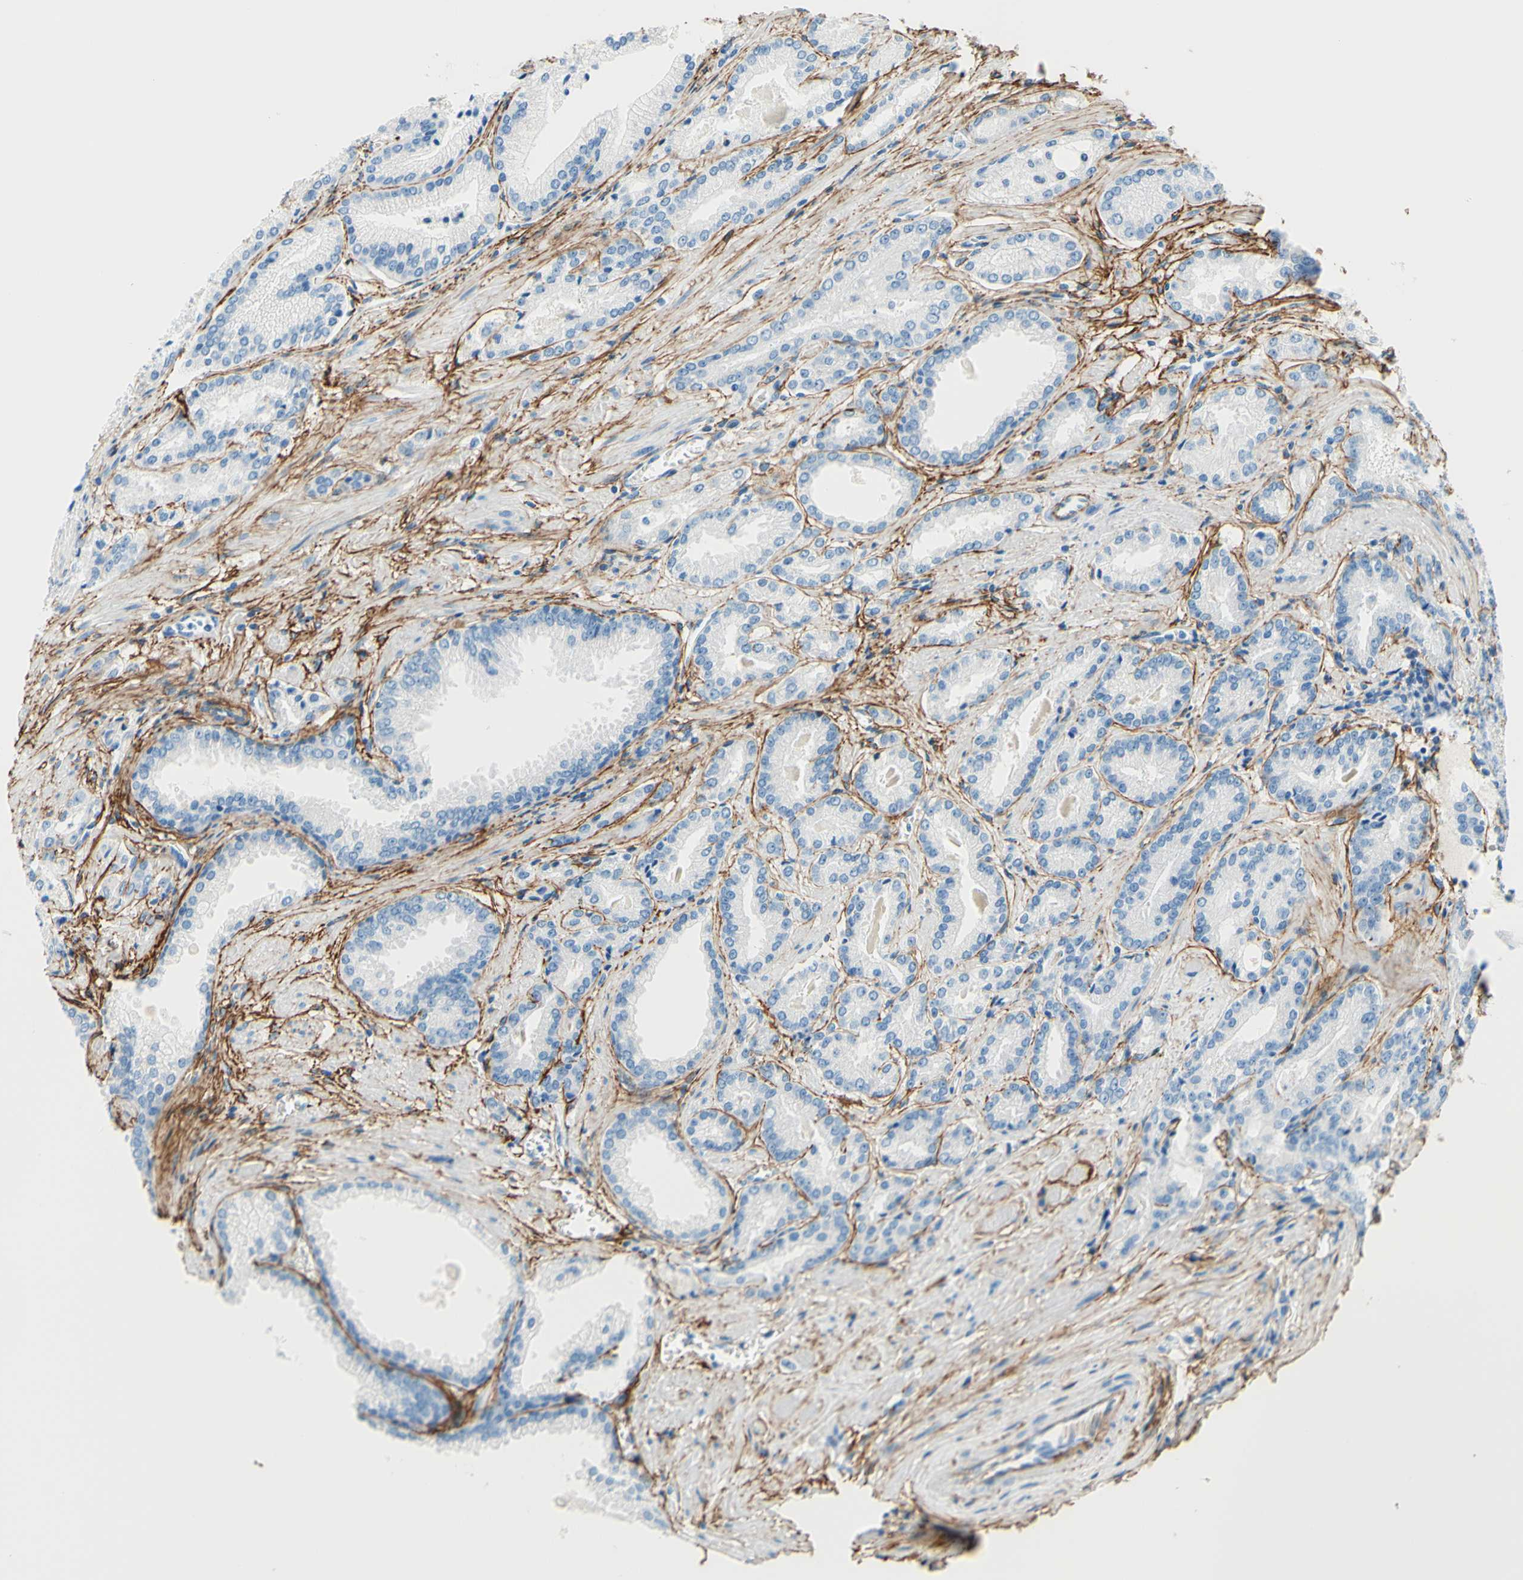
{"staining": {"intensity": "negative", "quantity": "none", "location": "none"}, "tissue": "prostate cancer", "cell_type": "Tumor cells", "image_type": "cancer", "snomed": [{"axis": "morphology", "description": "Adenocarcinoma, Low grade"}, {"axis": "topography", "description": "Prostate"}], "caption": "Tumor cells are negative for protein expression in human prostate cancer (adenocarcinoma (low-grade)).", "gene": "MFAP5", "patient": {"sex": "male", "age": 59}}